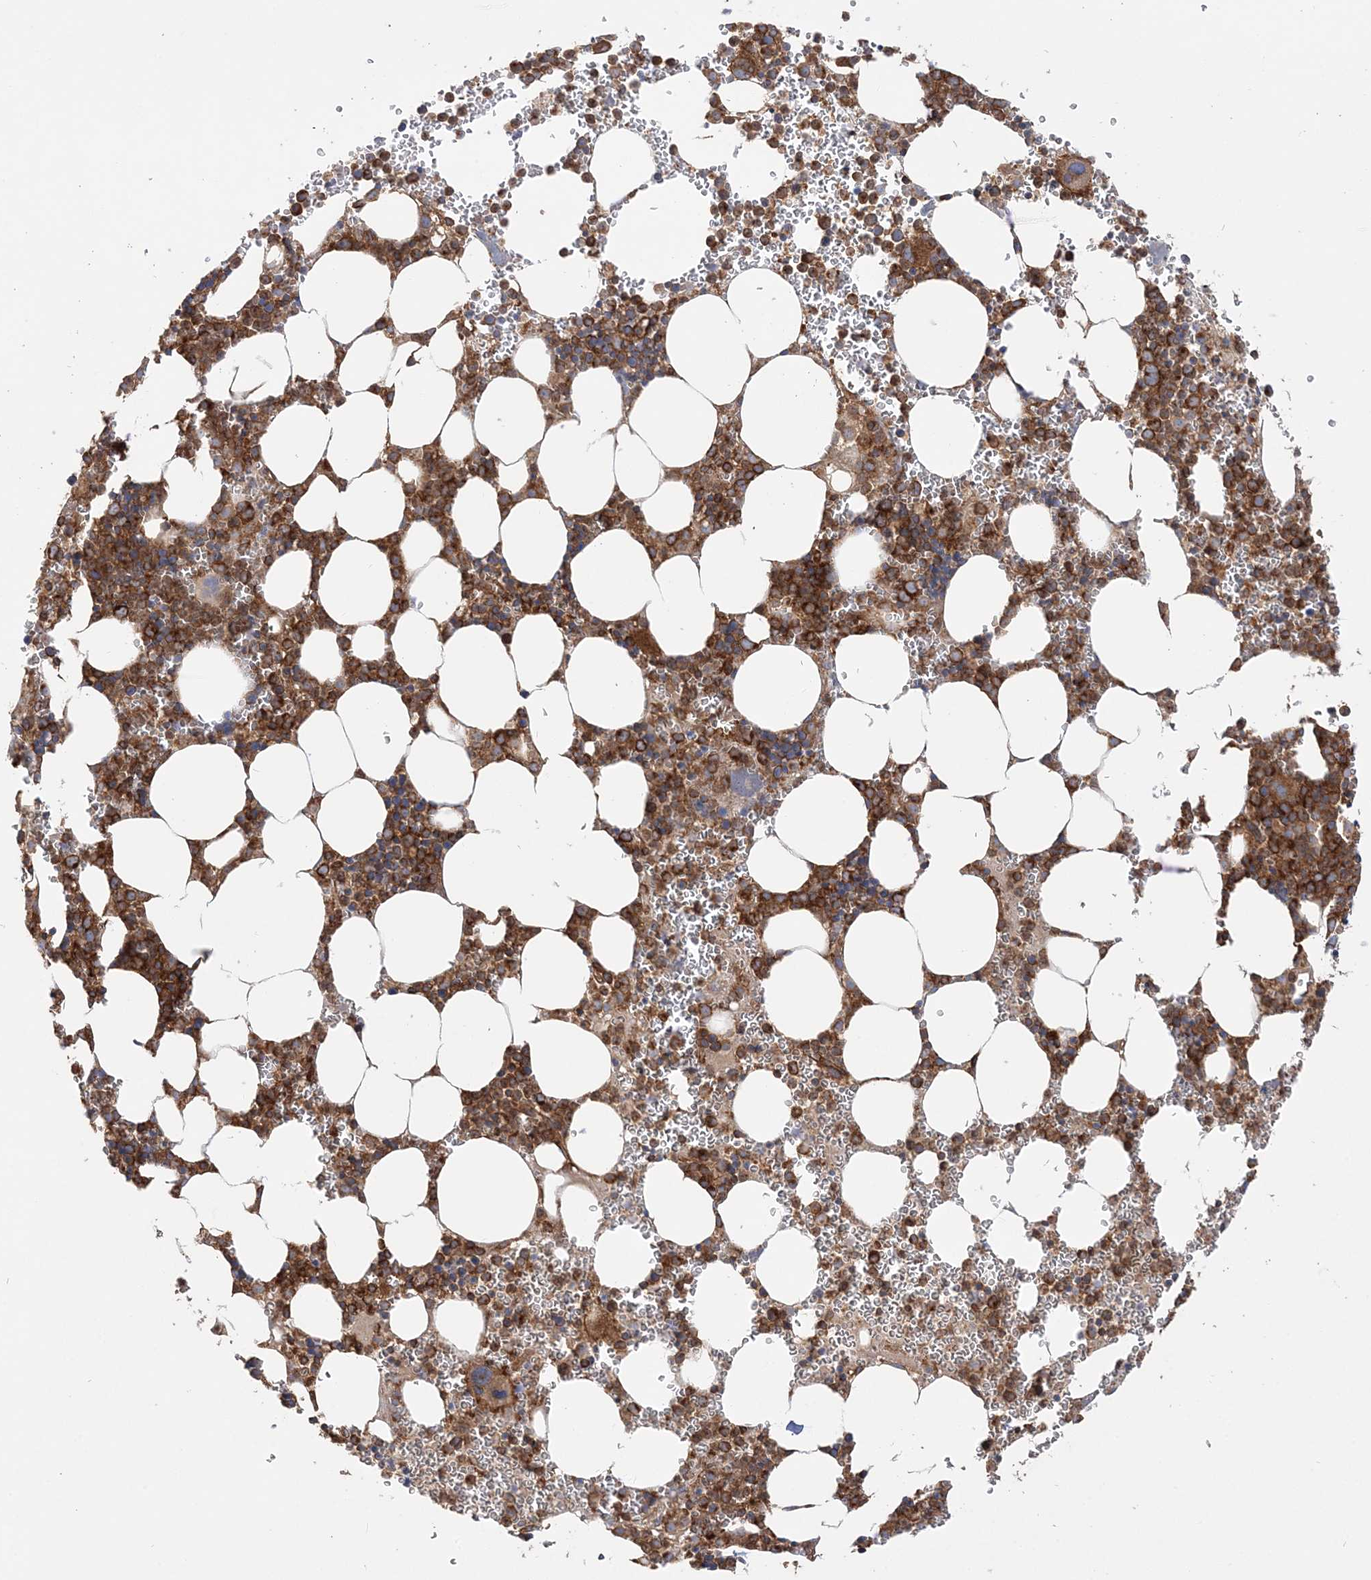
{"staining": {"intensity": "moderate", "quantity": ">75%", "location": "cytoplasmic/membranous"}, "tissue": "bone marrow", "cell_type": "Hematopoietic cells", "image_type": "normal", "snomed": [{"axis": "morphology", "description": "Normal tissue, NOS"}, {"axis": "topography", "description": "Bone marrow"}], "caption": "A brown stain shows moderate cytoplasmic/membranous expression of a protein in hematopoietic cells of benign human bone marrow.", "gene": "TBC1D5", "patient": {"sex": "female", "age": 78}}